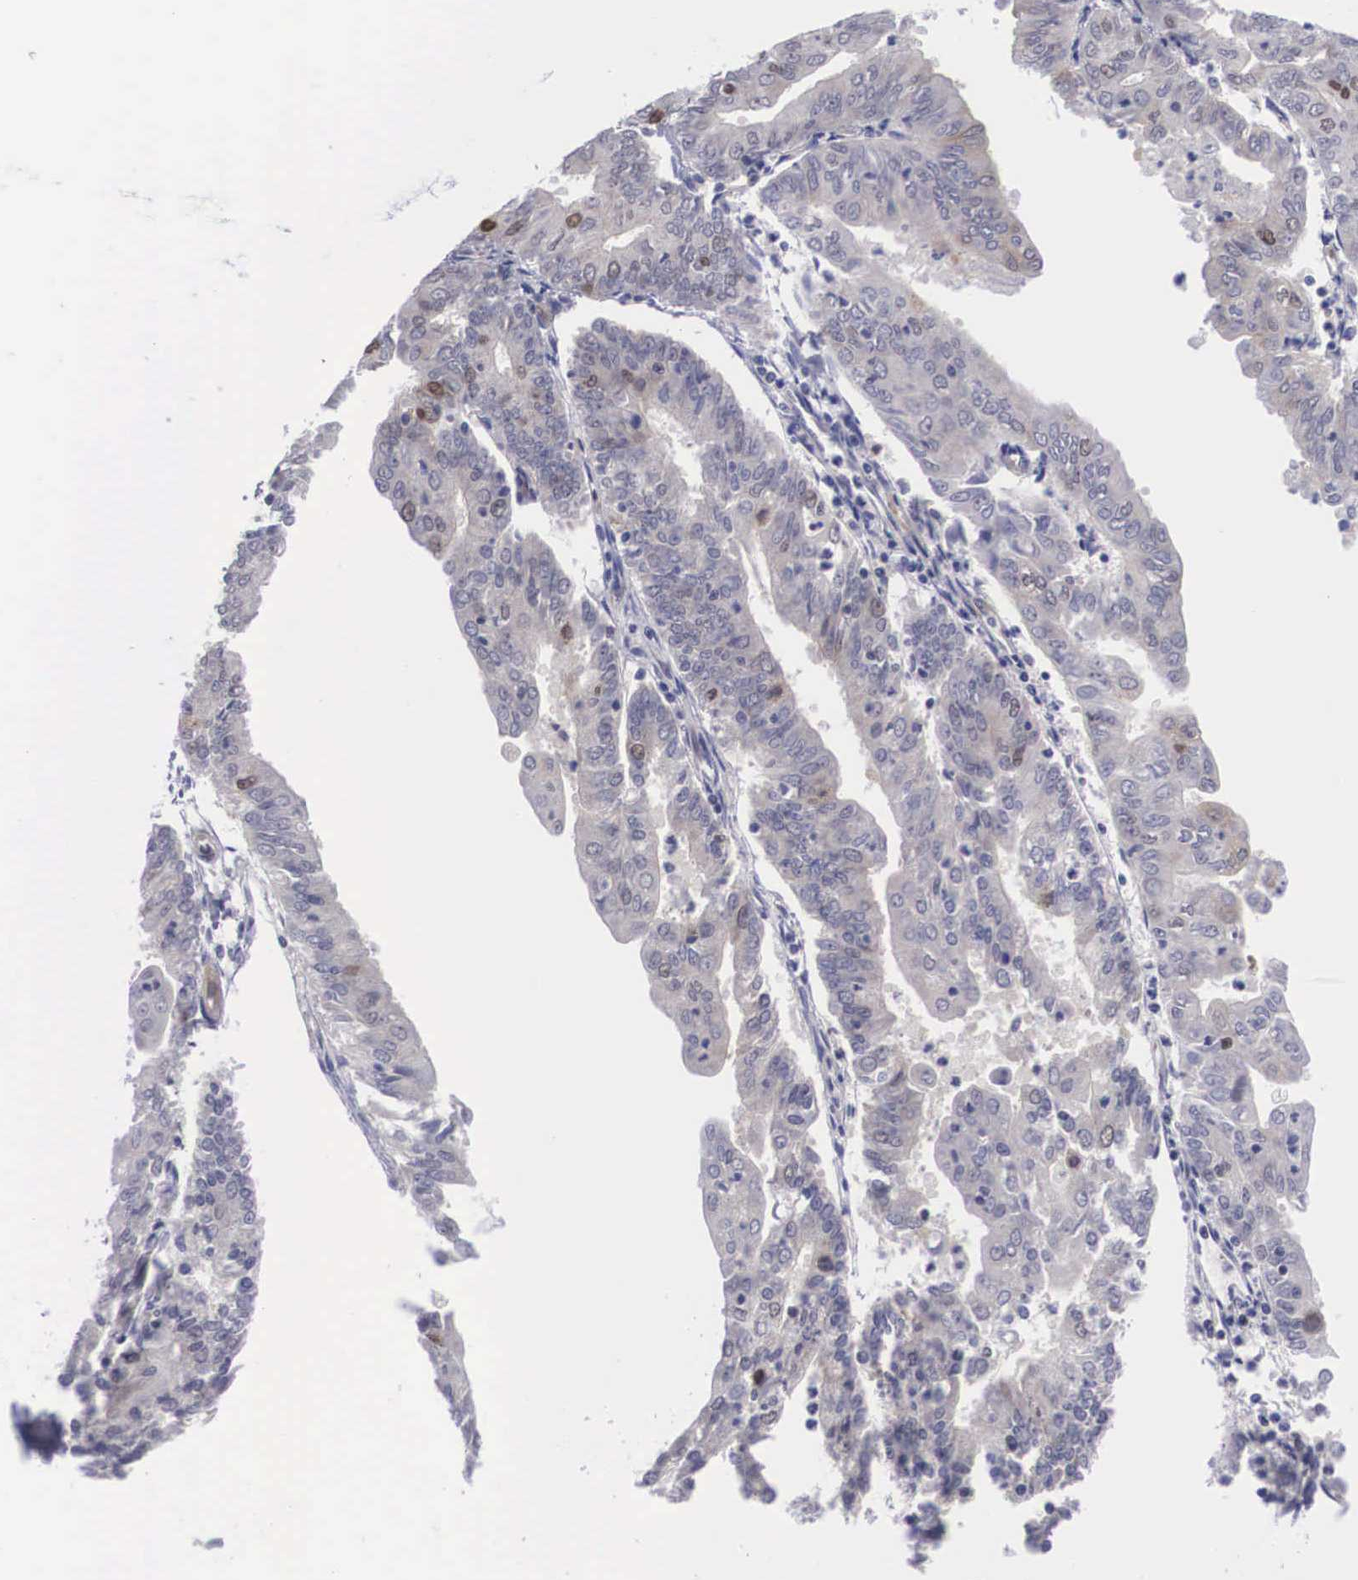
{"staining": {"intensity": "negative", "quantity": "none", "location": "none"}, "tissue": "endometrial cancer", "cell_type": "Tumor cells", "image_type": "cancer", "snomed": [{"axis": "morphology", "description": "Adenocarcinoma, NOS"}, {"axis": "topography", "description": "Endometrium"}], "caption": "The image exhibits no staining of tumor cells in adenocarcinoma (endometrial). (DAB (3,3'-diaminobenzidine) immunohistochemistry (IHC) visualized using brightfield microscopy, high magnification).", "gene": "MAST4", "patient": {"sex": "female", "age": 79}}